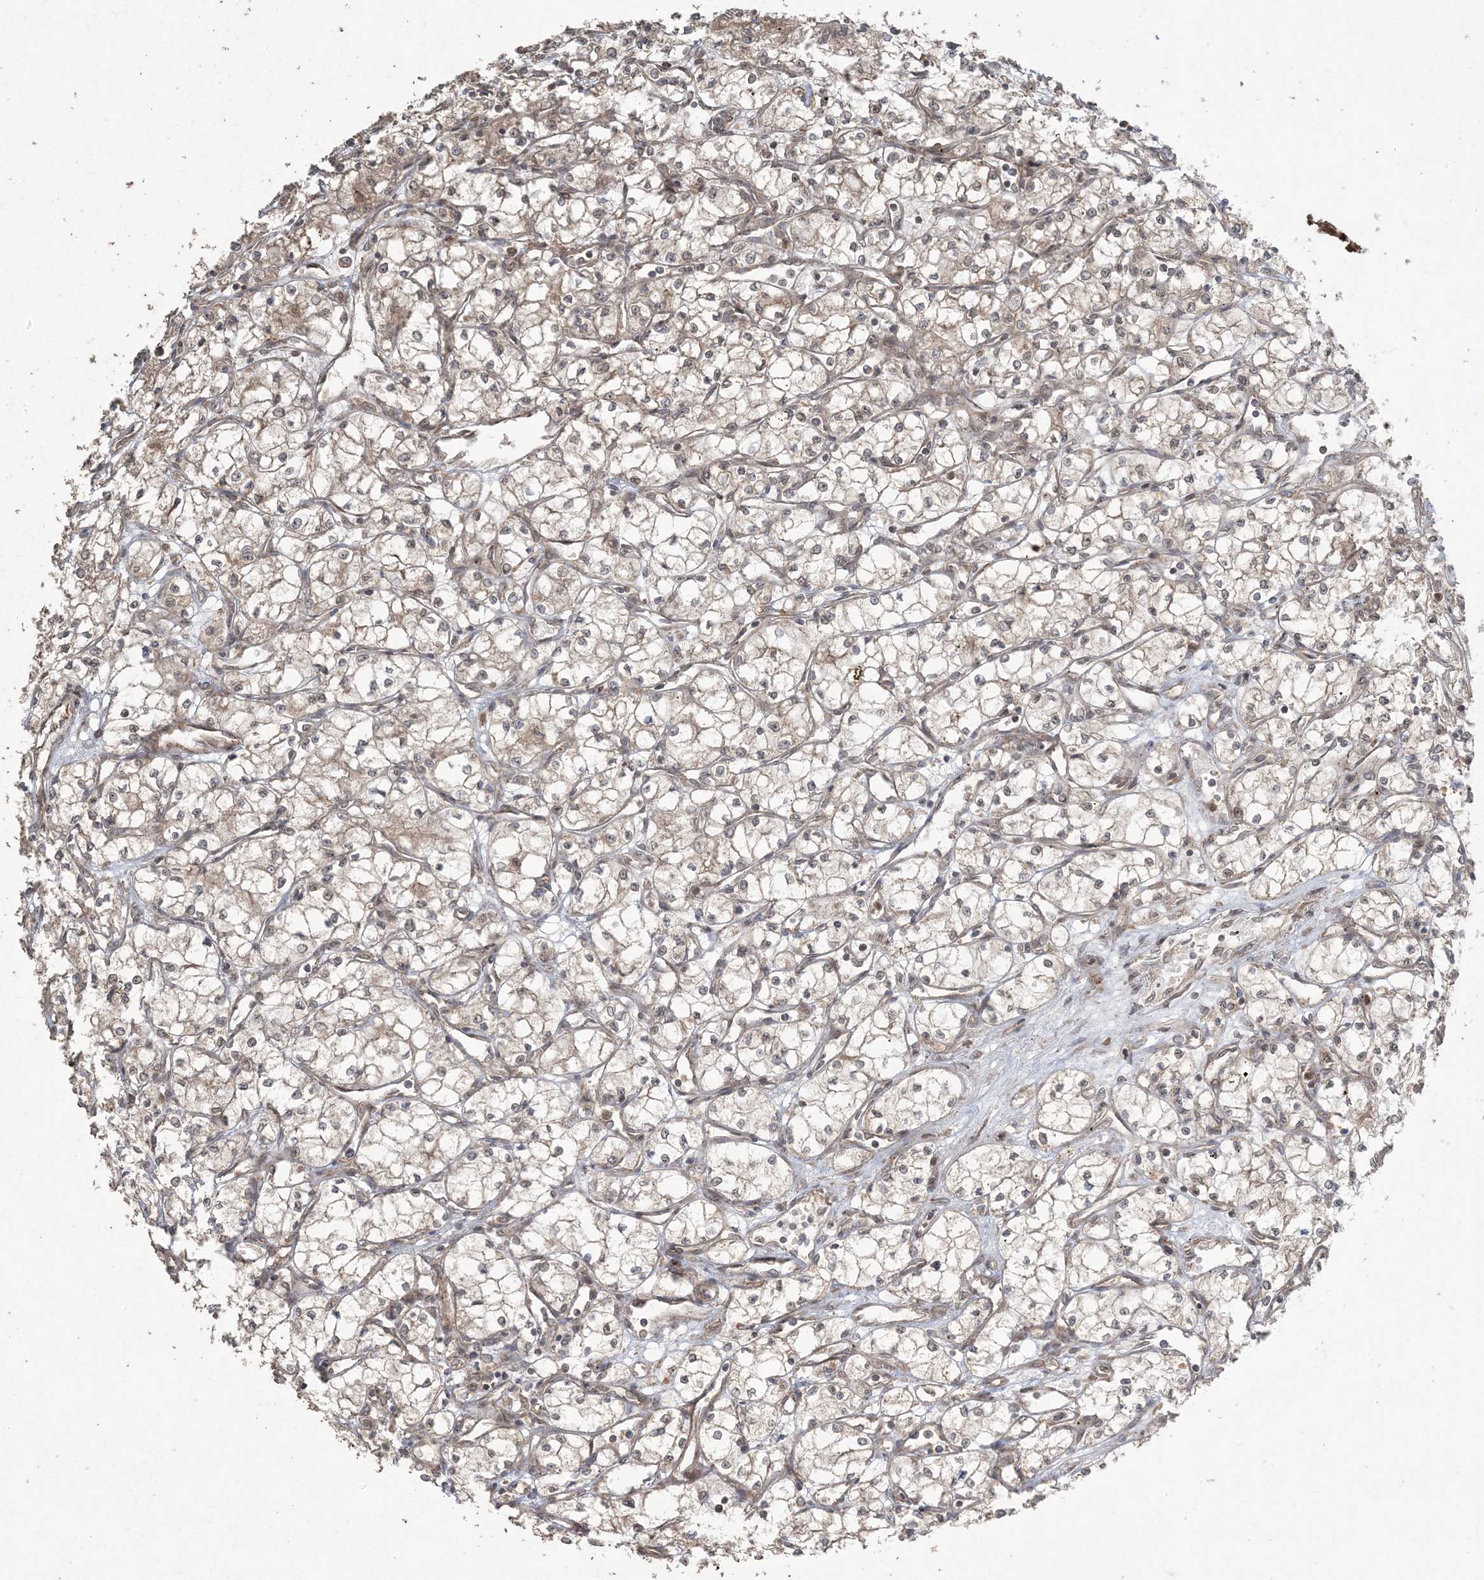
{"staining": {"intensity": "weak", "quantity": "25%-75%", "location": "cytoplasmic/membranous,nuclear"}, "tissue": "renal cancer", "cell_type": "Tumor cells", "image_type": "cancer", "snomed": [{"axis": "morphology", "description": "Adenocarcinoma, NOS"}, {"axis": "topography", "description": "Kidney"}], "caption": "Immunohistochemical staining of human renal adenocarcinoma shows low levels of weak cytoplasmic/membranous and nuclear expression in approximately 25%-75% of tumor cells.", "gene": "DDX19B", "patient": {"sex": "male", "age": 59}}